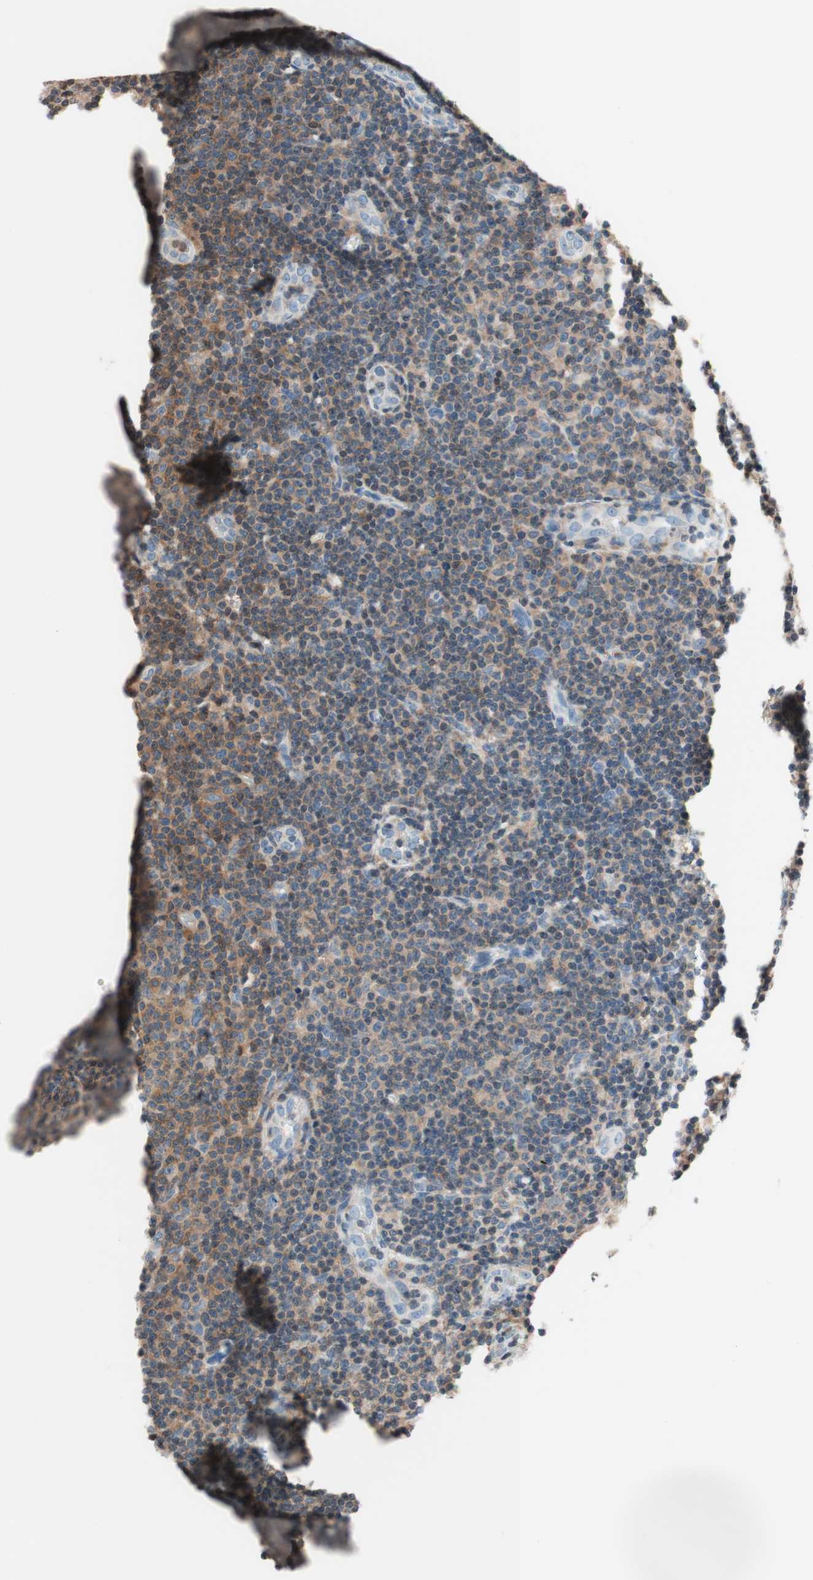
{"staining": {"intensity": "weak", "quantity": ">75%", "location": "cytoplasmic/membranous"}, "tissue": "lymphoma", "cell_type": "Tumor cells", "image_type": "cancer", "snomed": [{"axis": "morphology", "description": "Malignant lymphoma, non-Hodgkin's type, Low grade"}, {"axis": "topography", "description": "Lymph node"}], "caption": "DAB (3,3'-diaminobenzidine) immunohistochemical staining of human low-grade malignant lymphoma, non-Hodgkin's type displays weak cytoplasmic/membranous protein positivity in approximately >75% of tumor cells.", "gene": "WIPF1", "patient": {"sex": "male", "age": 83}}